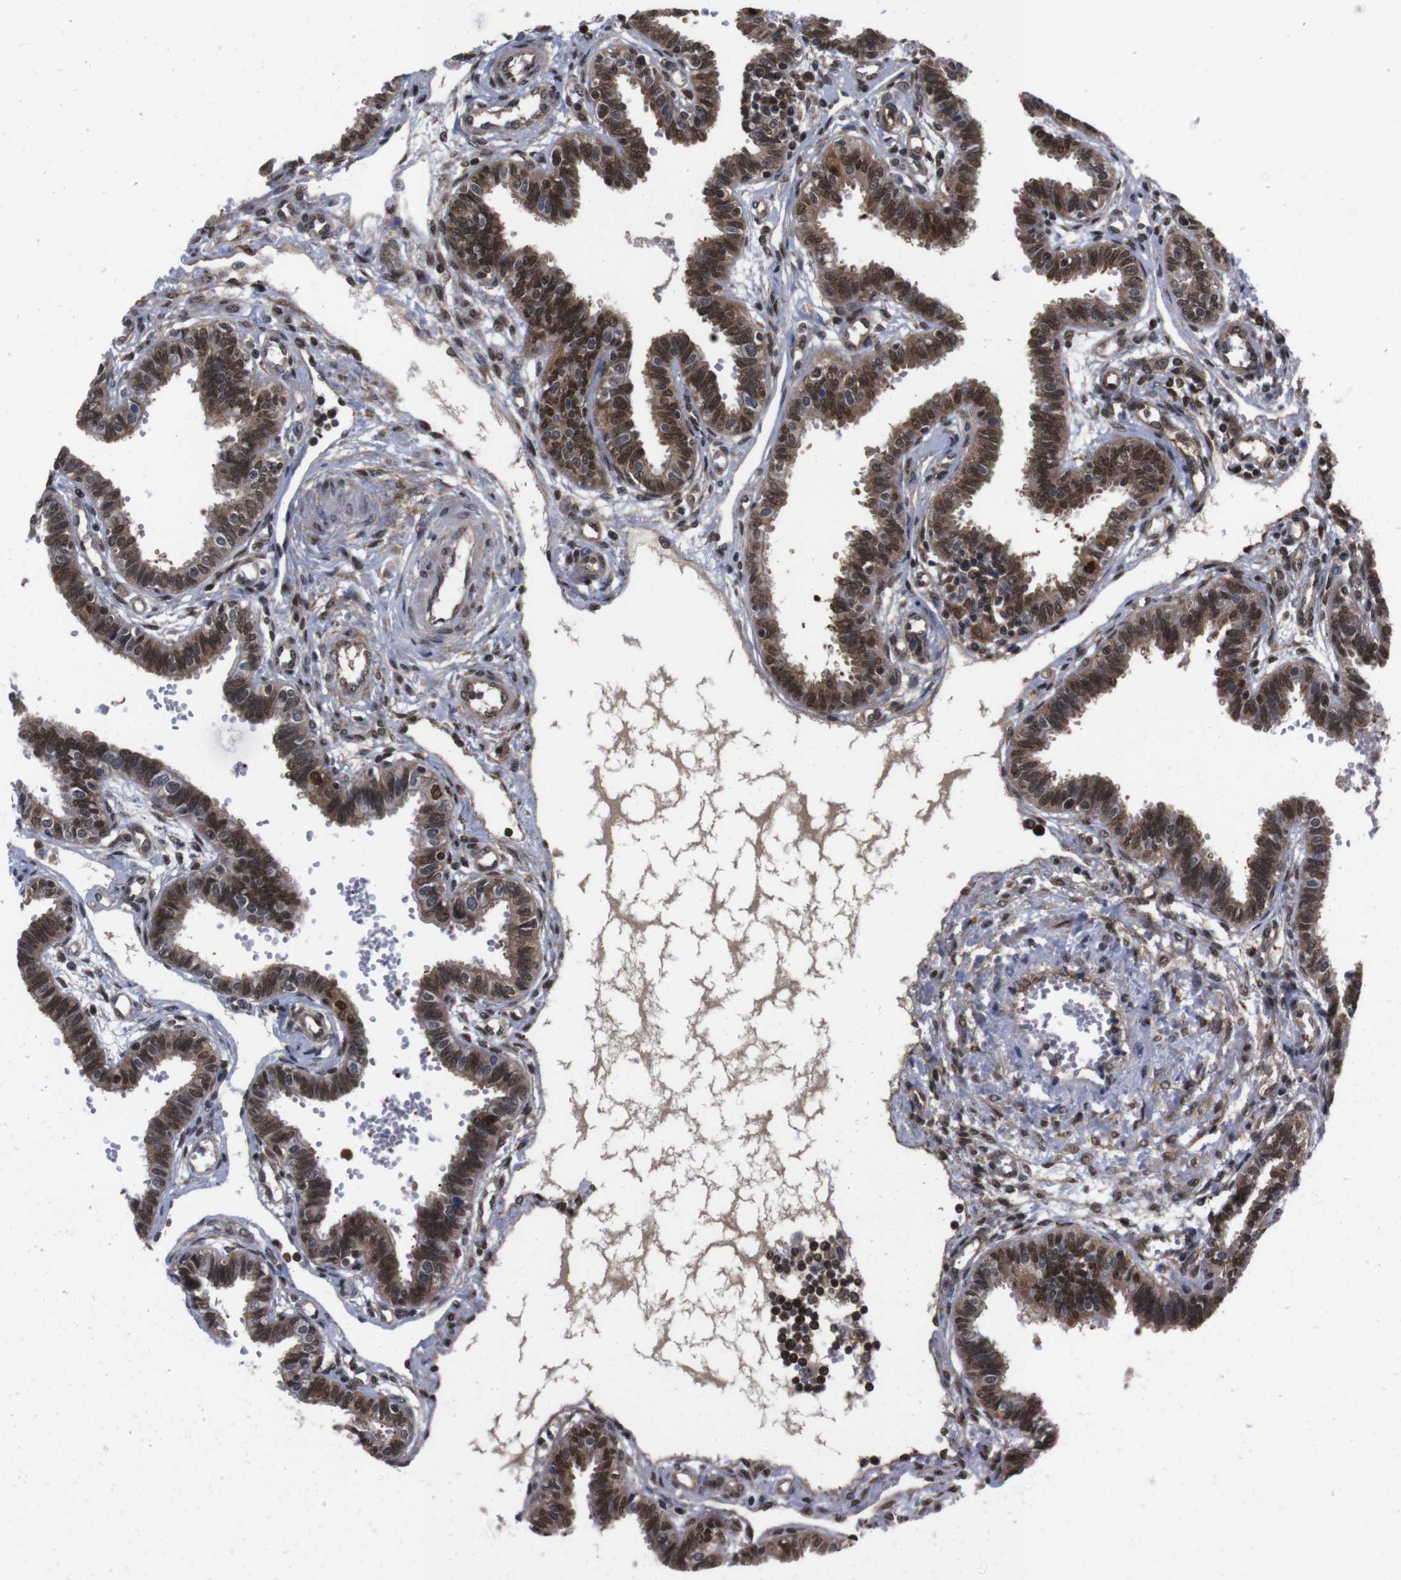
{"staining": {"intensity": "strong", "quantity": ">75%", "location": "cytoplasmic/membranous,nuclear"}, "tissue": "fallopian tube", "cell_type": "Glandular cells", "image_type": "normal", "snomed": [{"axis": "morphology", "description": "Normal tissue, NOS"}, {"axis": "topography", "description": "Fallopian tube"}], "caption": "This histopathology image shows normal fallopian tube stained with immunohistochemistry (IHC) to label a protein in brown. The cytoplasmic/membranous,nuclear of glandular cells show strong positivity for the protein. Nuclei are counter-stained blue.", "gene": "UBQLN2", "patient": {"sex": "female", "age": 32}}